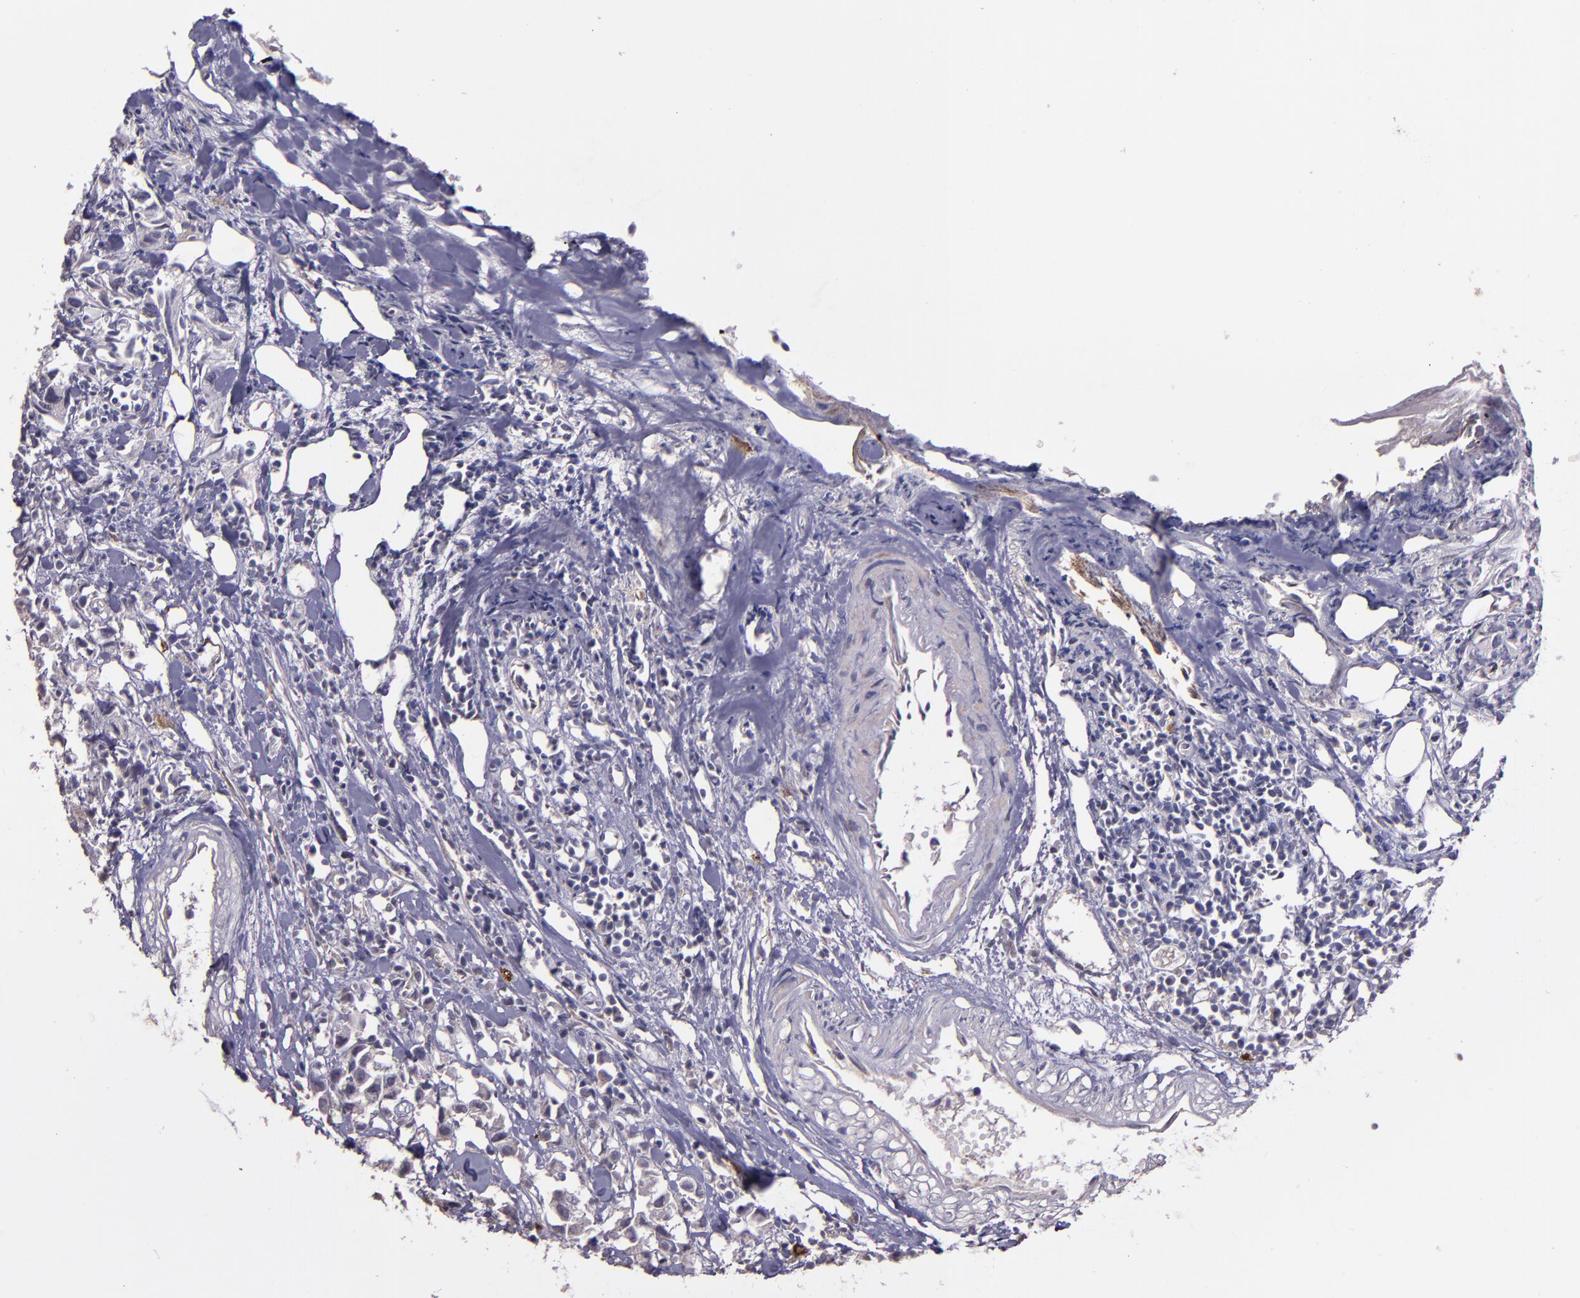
{"staining": {"intensity": "negative", "quantity": "none", "location": "none"}, "tissue": "urothelial cancer", "cell_type": "Tumor cells", "image_type": "cancer", "snomed": [{"axis": "morphology", "description": "Urothelial carcinoma, High grade"}, {"axis": "topography", "description": "Urinary bladder"}], "caption": "The image shows no significant positivity in tumor cells of urothelial cancer. (DAB (3,3'-diaminobenzidine) immunohistochemistry (IHC), high magnification).", "gene": "TAF7L", "patient": {"sex": "female", "age": 75}}